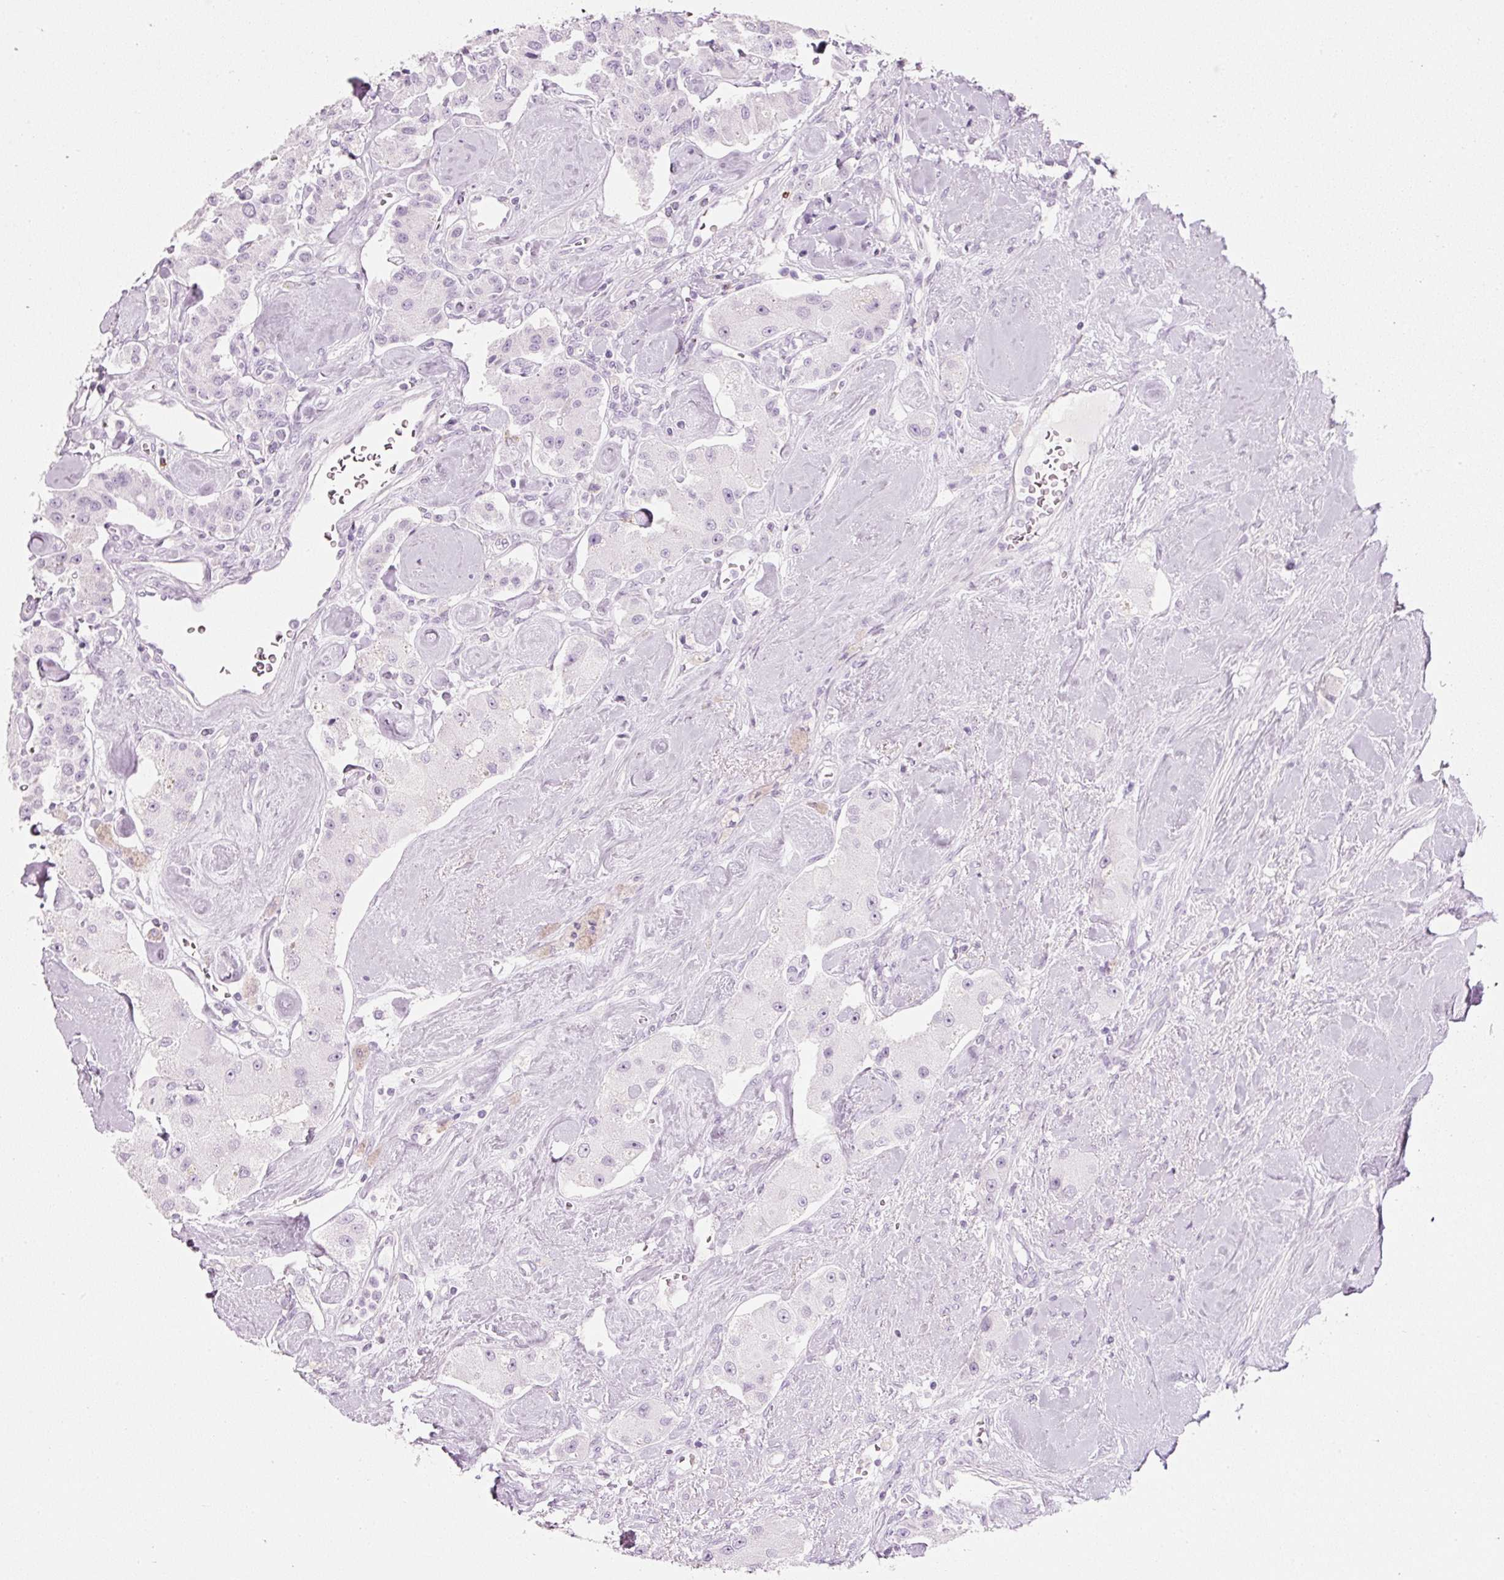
{"staining": {"intensity": "negative", "quantity": "none", "location": "none"}, "tissue": "carcinoid", "cell_type": "Tumor cells", "image_type": "cancer", "snomed": [{"axis": "morphology", "description": "Carcinoid, malignant, NOS"}, {"axis": "topography", "description": "Pancreas"}], "caption": "Human carcinoid stained for a protein using immunohistochemistry (IHC) shows no positivity in tumor cells.", "gene": "CMA1", "patient": {"sex": "male", "age": 41}}